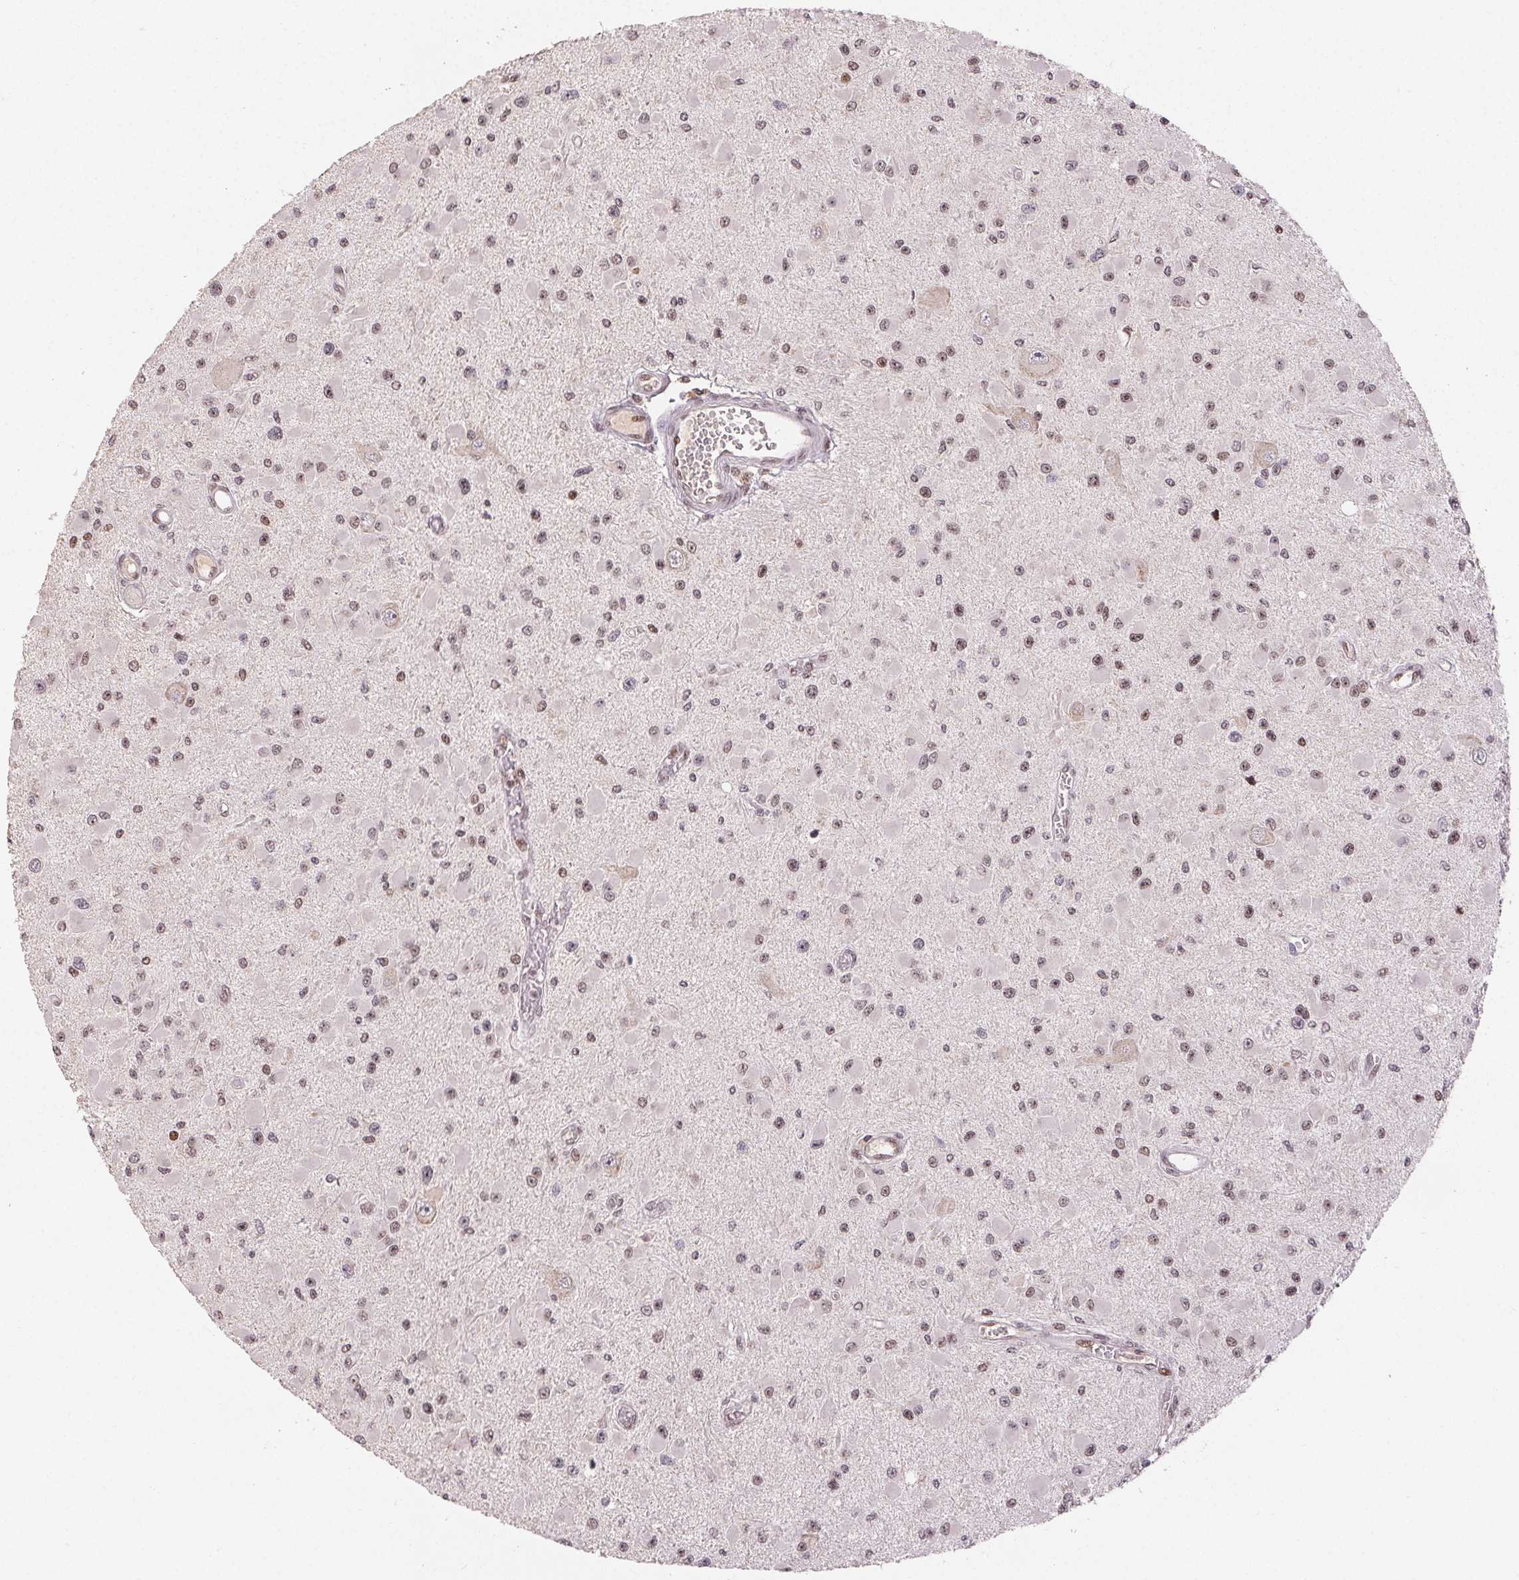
{"staining": {"intensity": "weak", "quantity": "<25%", "location": "nuclear"}, "tissue": "glioma", "cell_type": "Tumor cells", "image_type": "cancer", "snomed": [{"axis": "morphology", "description": "Glioma, malignant, High grade"}, {"axis": "topography", "description": "Brain"}], "caption": "Immunohistochemistry photomicrograph of human malignant high-grade glioma stained for a protein (brown), which reveals no expression in tumor cells.", "gene": "MAPKAPK2", "patient": {"sex": "male", "age": 54}}